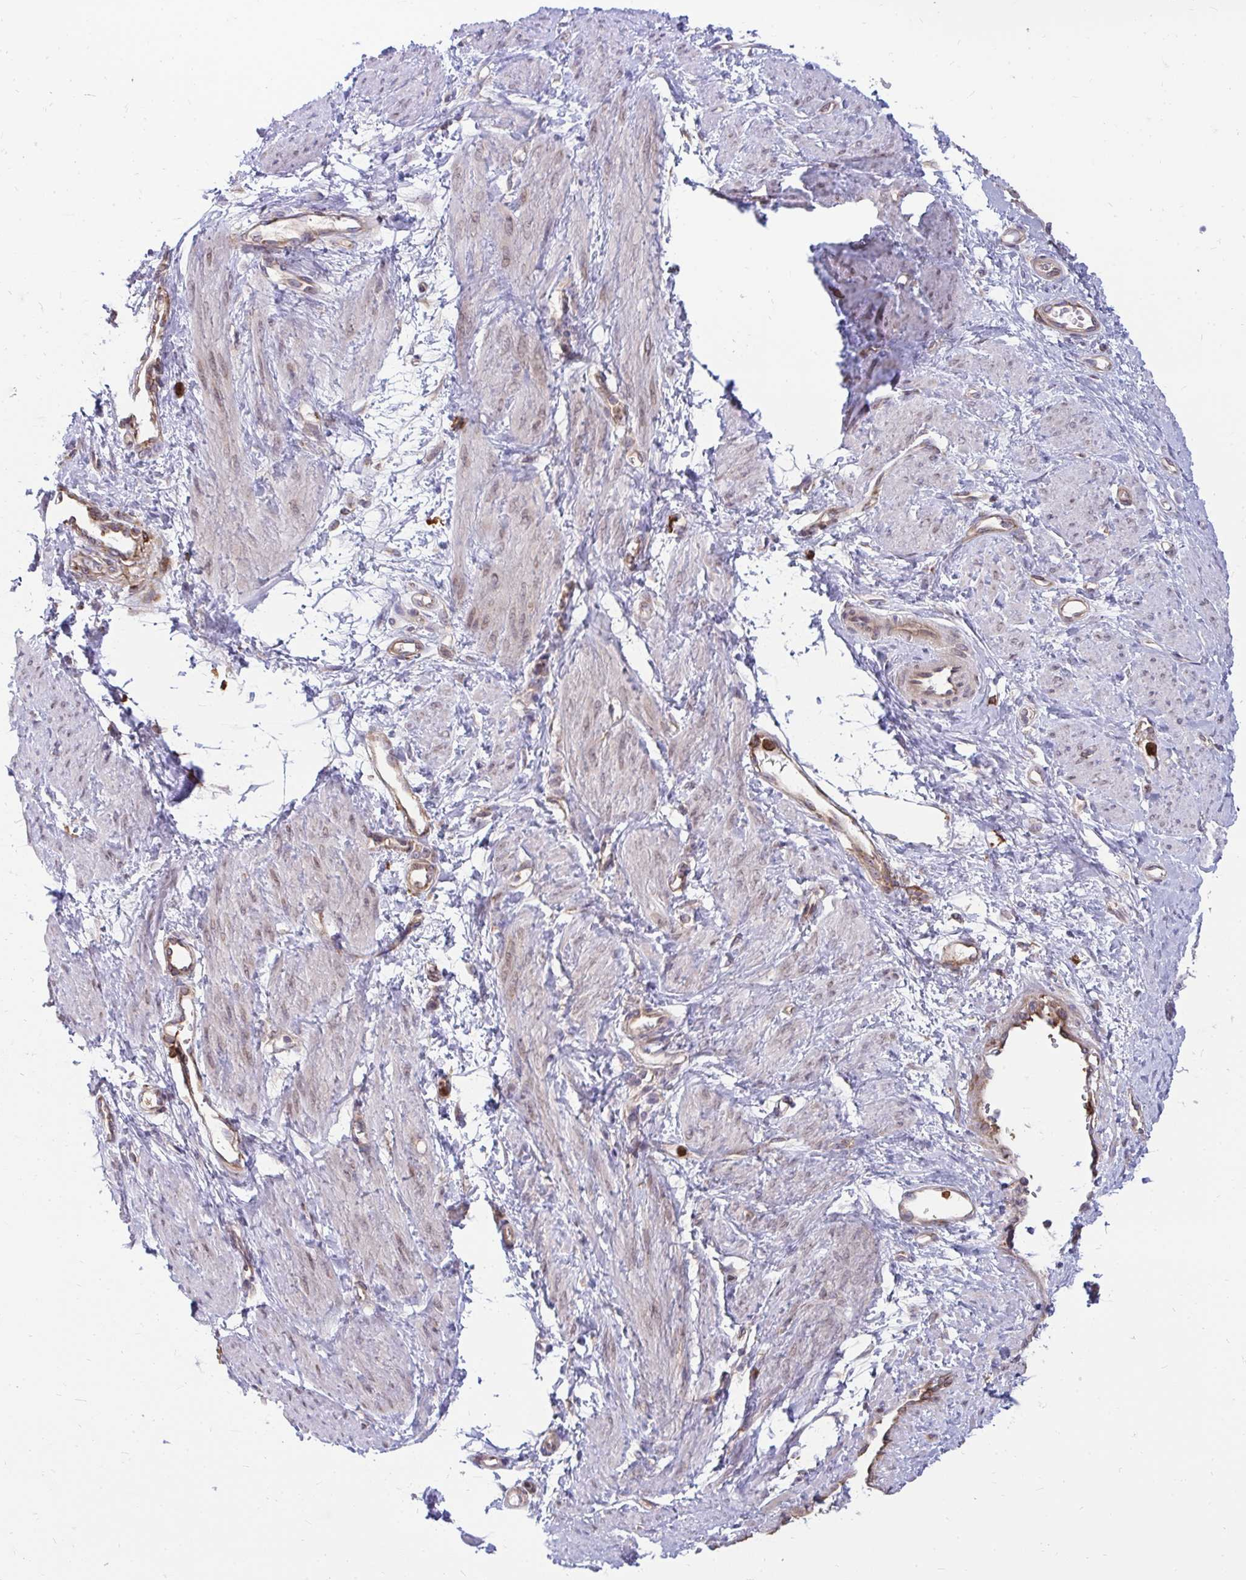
{"staining": {"intensity": "negative", "quantity": "none", "location": "none"}, "tissue": "smooth muscle", "cell_type": "Smooth muscle cells", "image_type": "normal", "snomed": [{"axis": "morphology", "description": "Normal tissue, NOS"}, {"axis": "topography", "description": "Smooth muscle"}, {"axis": "topography", "description": "Uterus"}], "caption": "Immunohistochemistry of benign human smooth muscle reveals no expression in smooth muscle cells. The staining is performed using DAB (3,3'-diaminobenzidine) brown chromogen with nuclei counter-stained in using hematoxylin.", "gene": "ASAP1", "patient": {"sex": "female", "age": 39}}